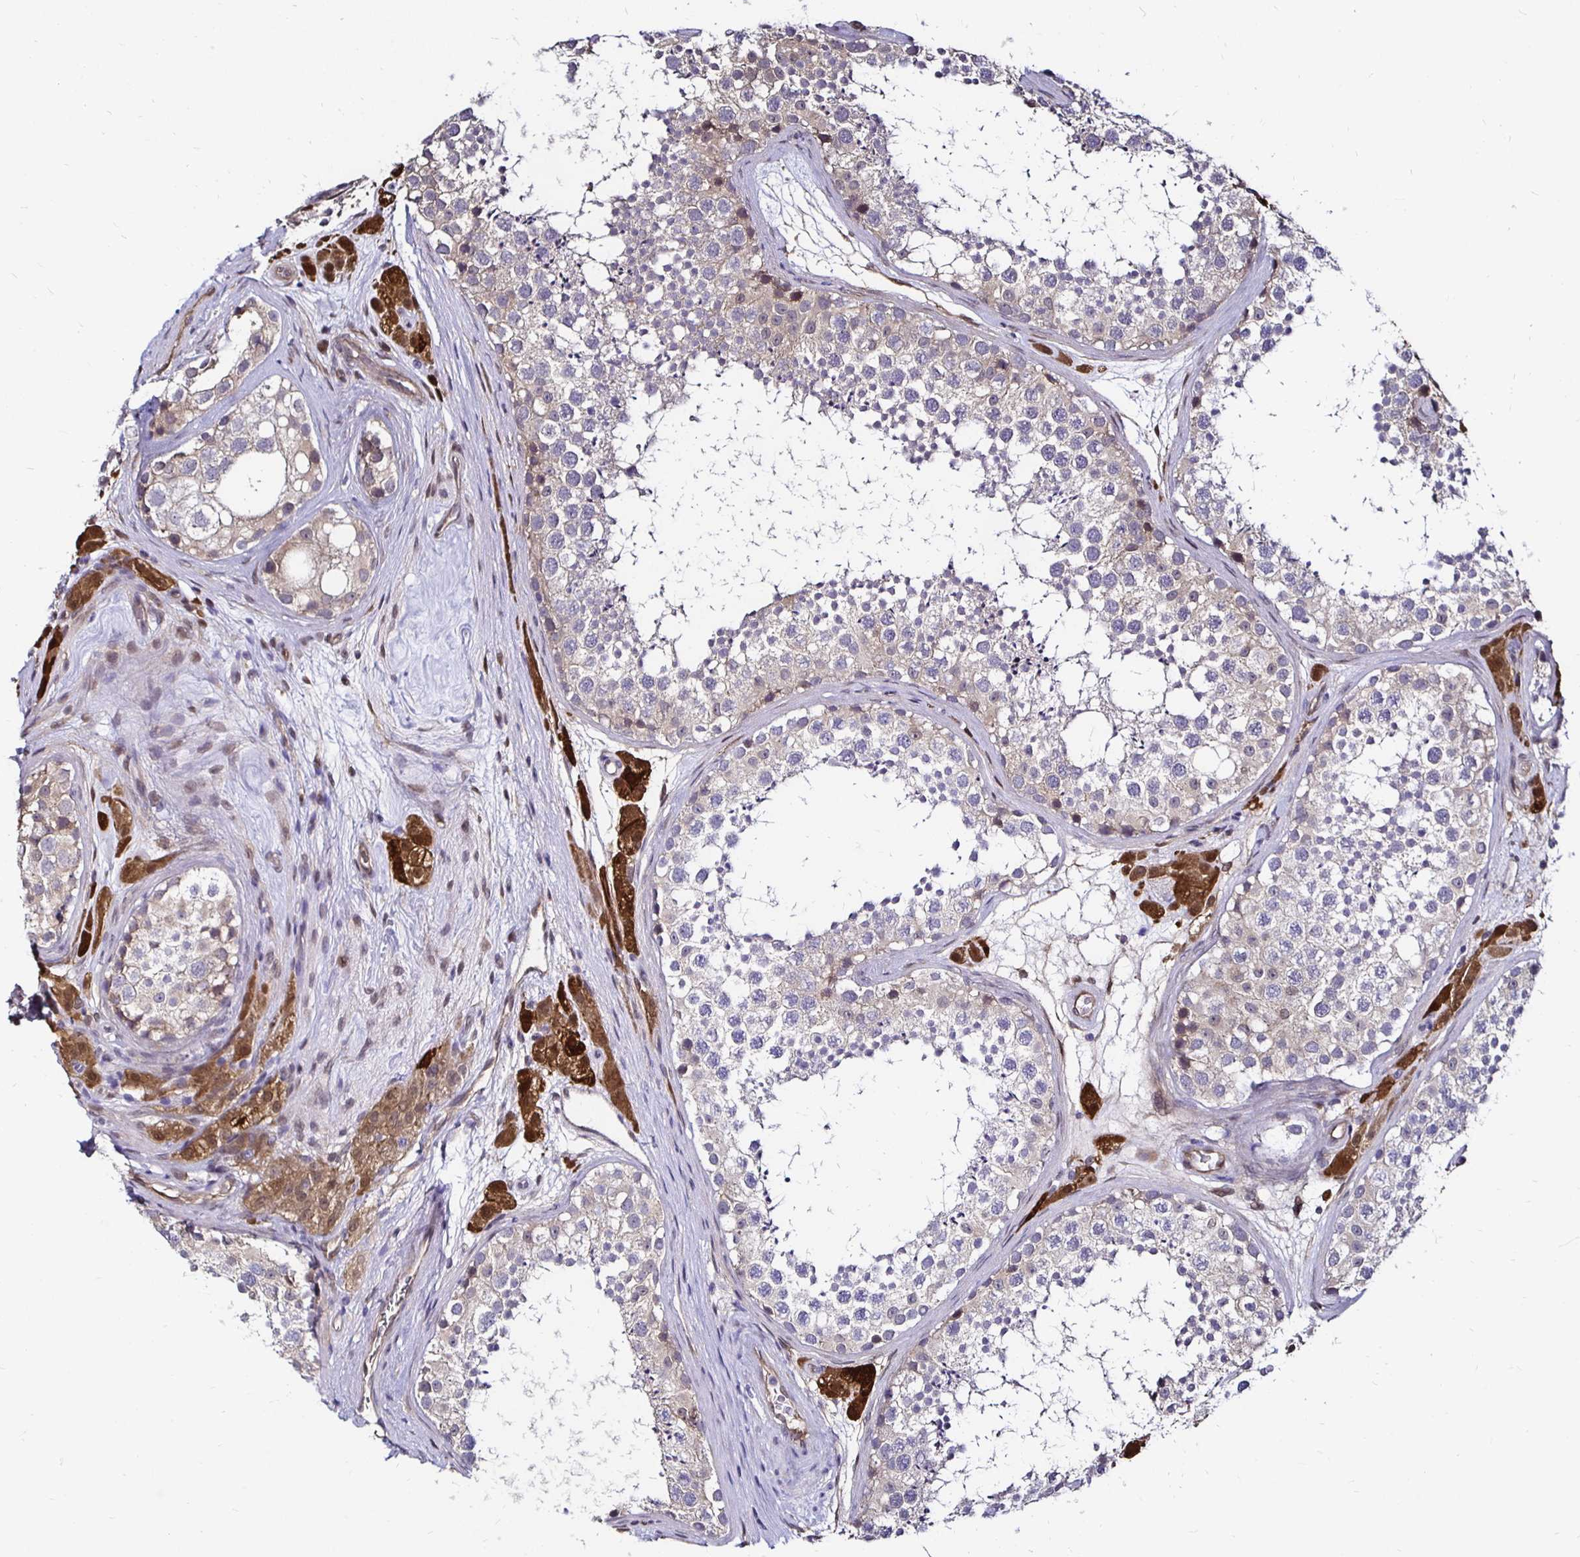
{"staining": {"intensity": "moderate", "quantity": "<25%", "location": "cytoplasmic/membranous,nuclear"}, "tissue": "testis", "cell_type": "Cells in seminiferous ducts", "image_type": "normal", "snomed": [{"axis": "morphology", "description": "Normal tissue, NOS"}, {"axis": "topography", "description": "Testis"}], "caption": "High-power microscopy captured an immunohistochemistry image of normal testis, revealing moderate cytoplasmic/membranous,nuclear expression in about <25% of cells in seminiferous ducts. The staining was performed using DAB (3,3'-diaminobenzidine), with brown indicating positive protein expression. Nuclei are stained blue with hematoxylin.", "gene": "TXN", "patient": {"sex": "male", "age": 41}}